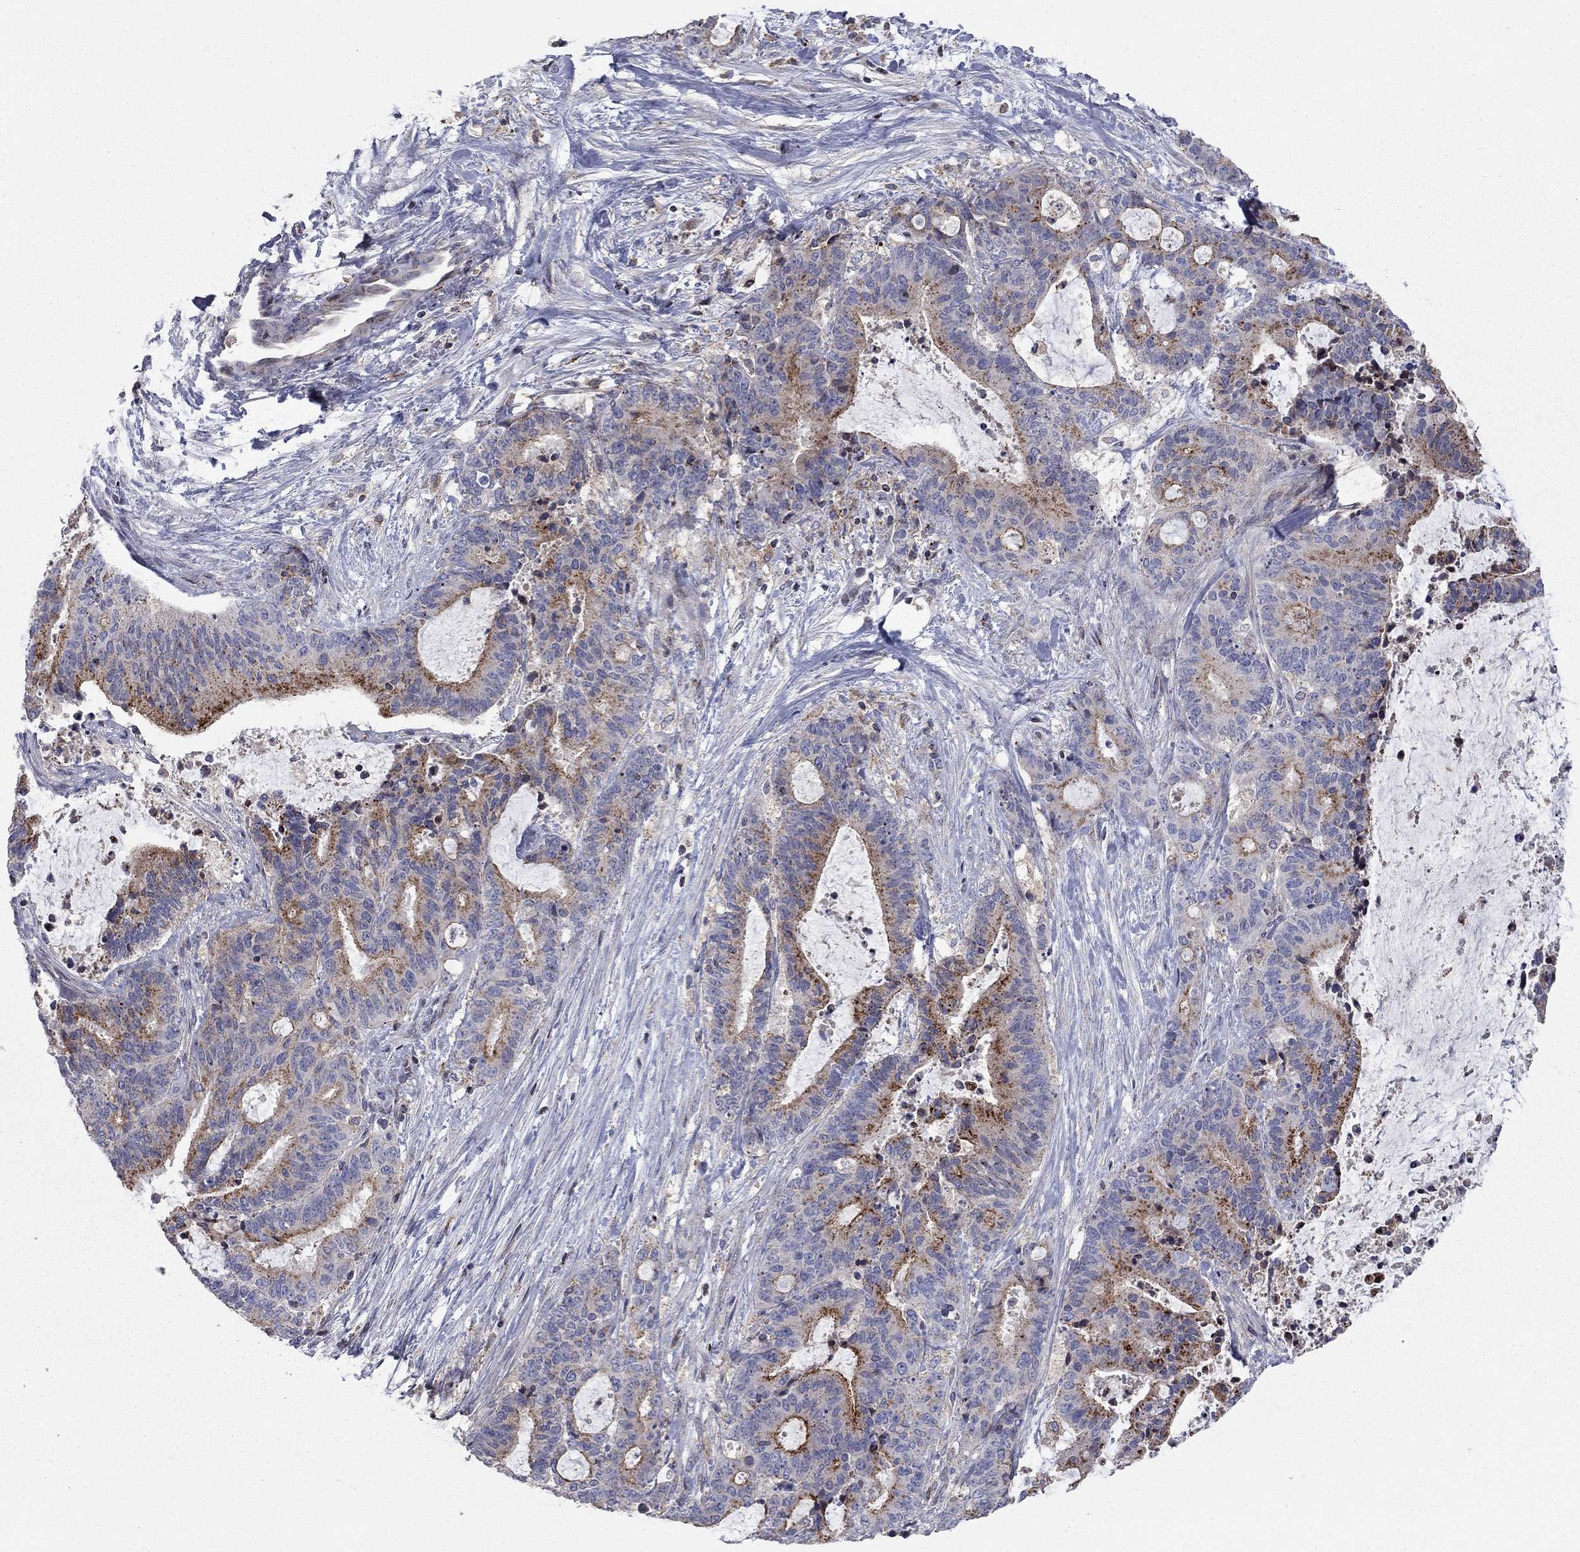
{"staining": {"intensity": "strong", "quantity": "25%-75%", "location": "cytoplasmic/membranous"}, "tissue": "liver cancer", "cell_type": "Tumor cells", "image_type": "cancer", "snomed": [{"axis": "morphology", "description": "Cholangiocarcinoma"}, {"axis": "topography", "description": "Liver"}], "caption": "Immunohistochemical staining of human liver cholangiocarcinoma demonstrates high levels of strong cytoplasmic/membranous expression in about 25%-75% of tumor cells. (DAB = brown stain, brightfield microscopy at high magnification).", "gene": "ERN2", "patient": {"sex": "female", "age": 73}}